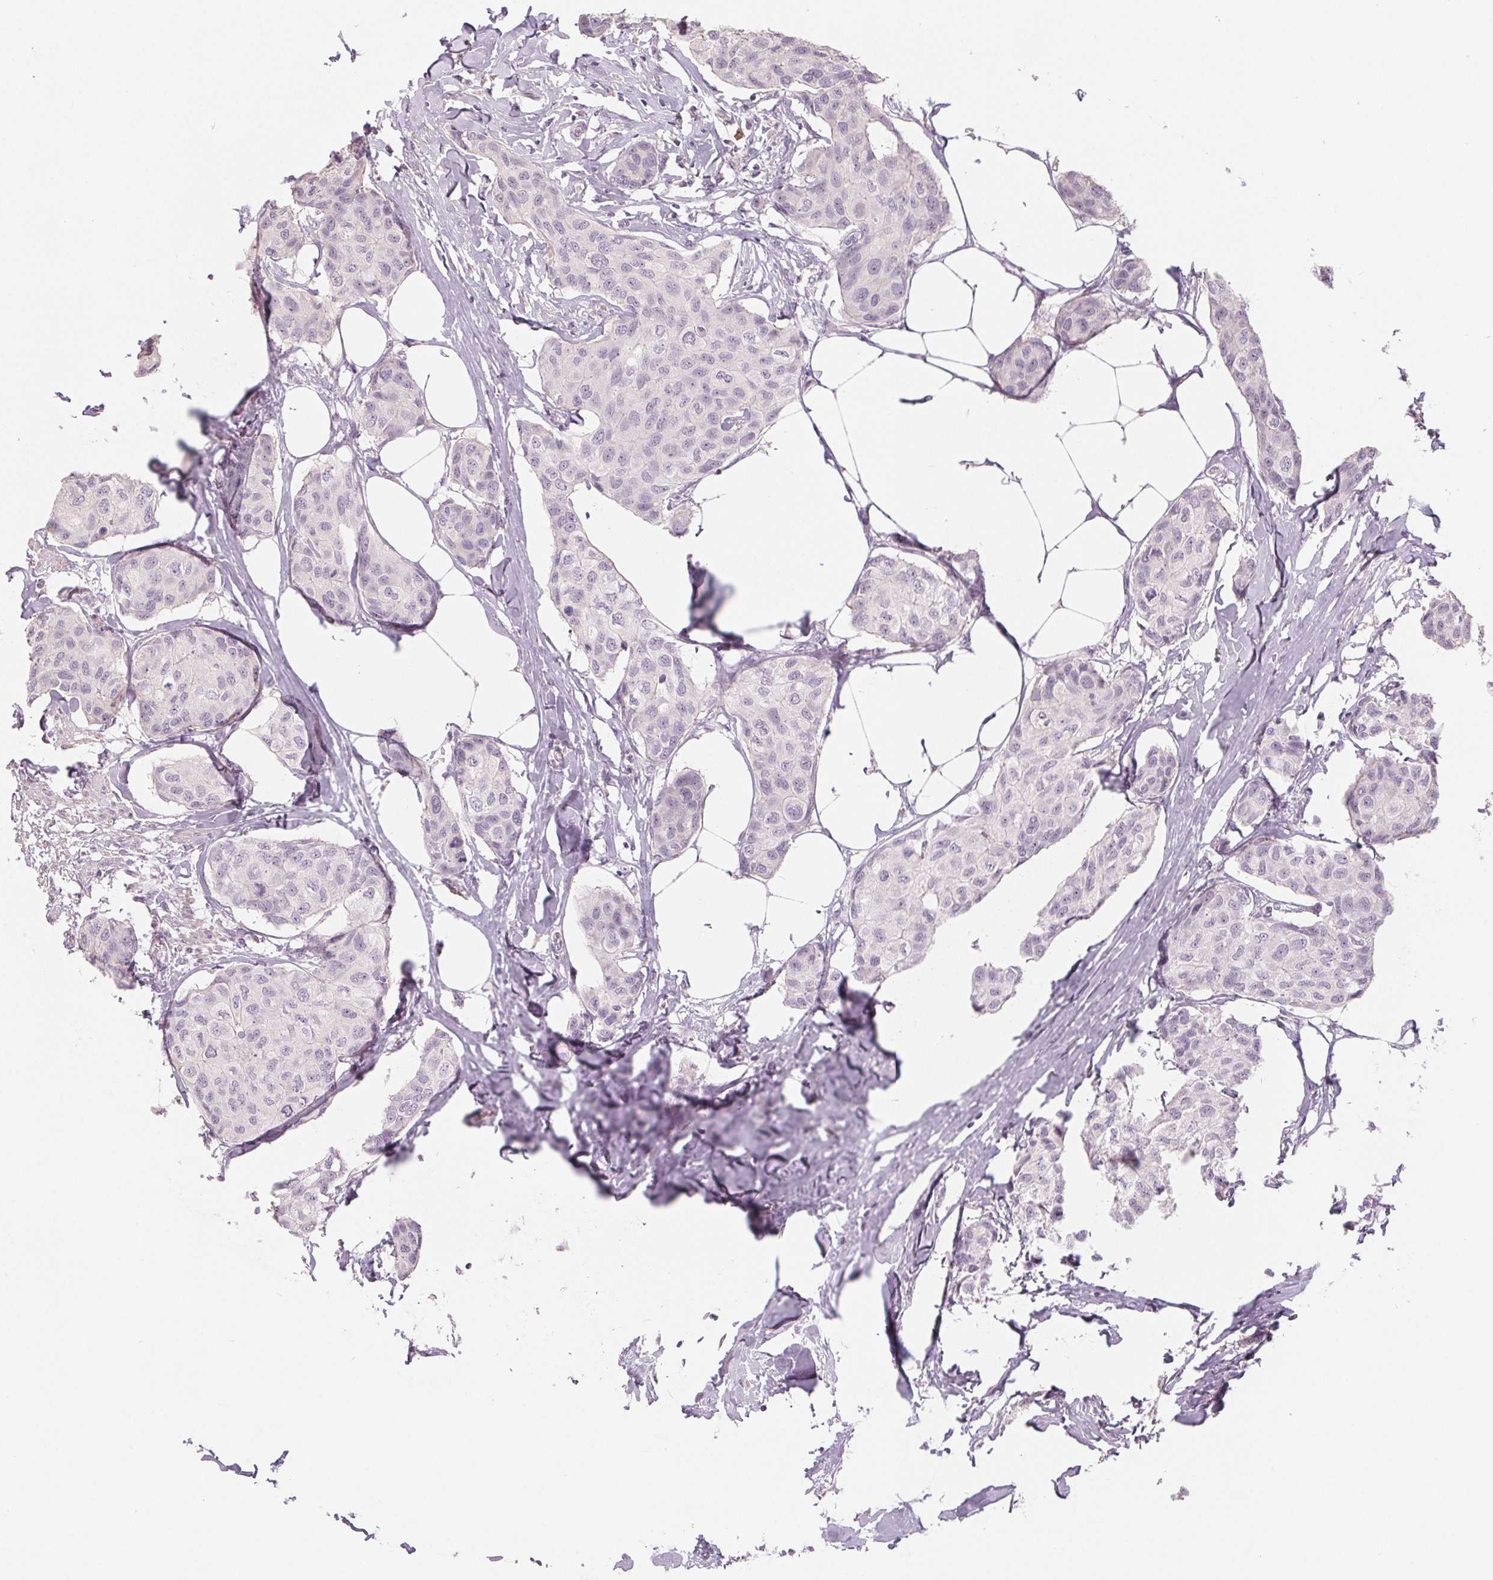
{"staining": {"intensity": "negative", "quantity": "none", "location": "none"}, "tissue": "breast cancer", "cell_type": "Tumor cells", "image_type": "cancer", "snomed": [{"axis": "morphology", "description": "Duct carcinoma"}, {"axis": "topography", "description": "Breast"}], "caption": "DAB immunohistochemical staining of infiltrating ductal carcinoma (breast) displays no significant staining in tumor cells. Nuclei are stained in blue.", "gene": "ZBBX", "patient": {"sex": "female", "age": 80}}